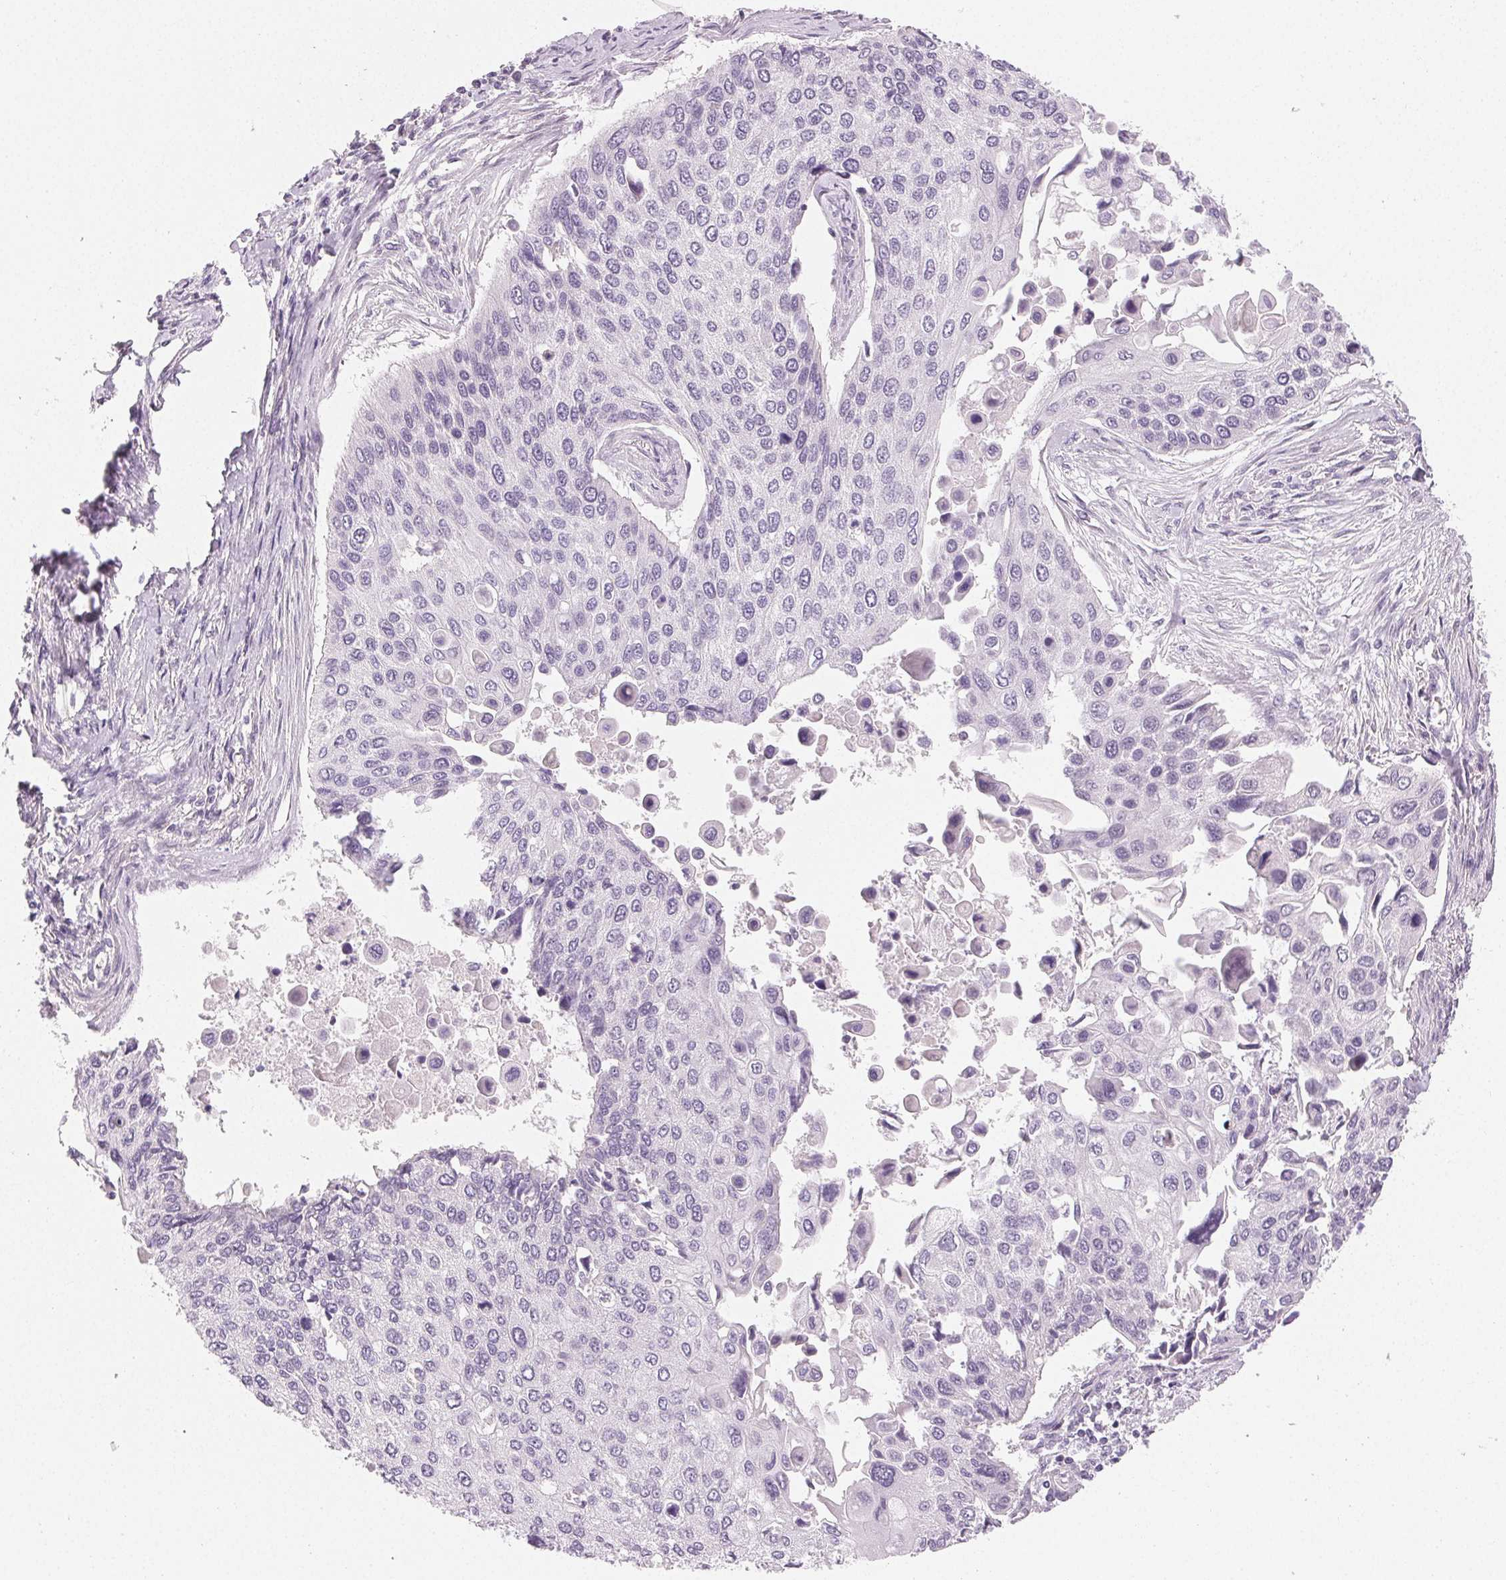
{"staining": {"intensity": "negative", "quantity": "none", "location": "none"}, "tissue": "lung cancer", "cell_type": "Tumor cells", "image_type": "cancer", "snomed": [{"axis": "morphology", "description": "Squamous cell carcinoma, NOS"}, {"axis": "morphology", "description": "Squamous cell carcinoma, metastatic, NOS"}, {"axis": "topography", "description": "Lung"}], "caption": "DAB (3,3'-diaminobenzidine) immunohistochemical staining of lung cancer shows no significant expression in tumor cells. (Brightfield microscopy of DAB immunohistochemistry at high magnification).", "gene": "MYBL1", "patient": {"sex": "male", "age": 63}}